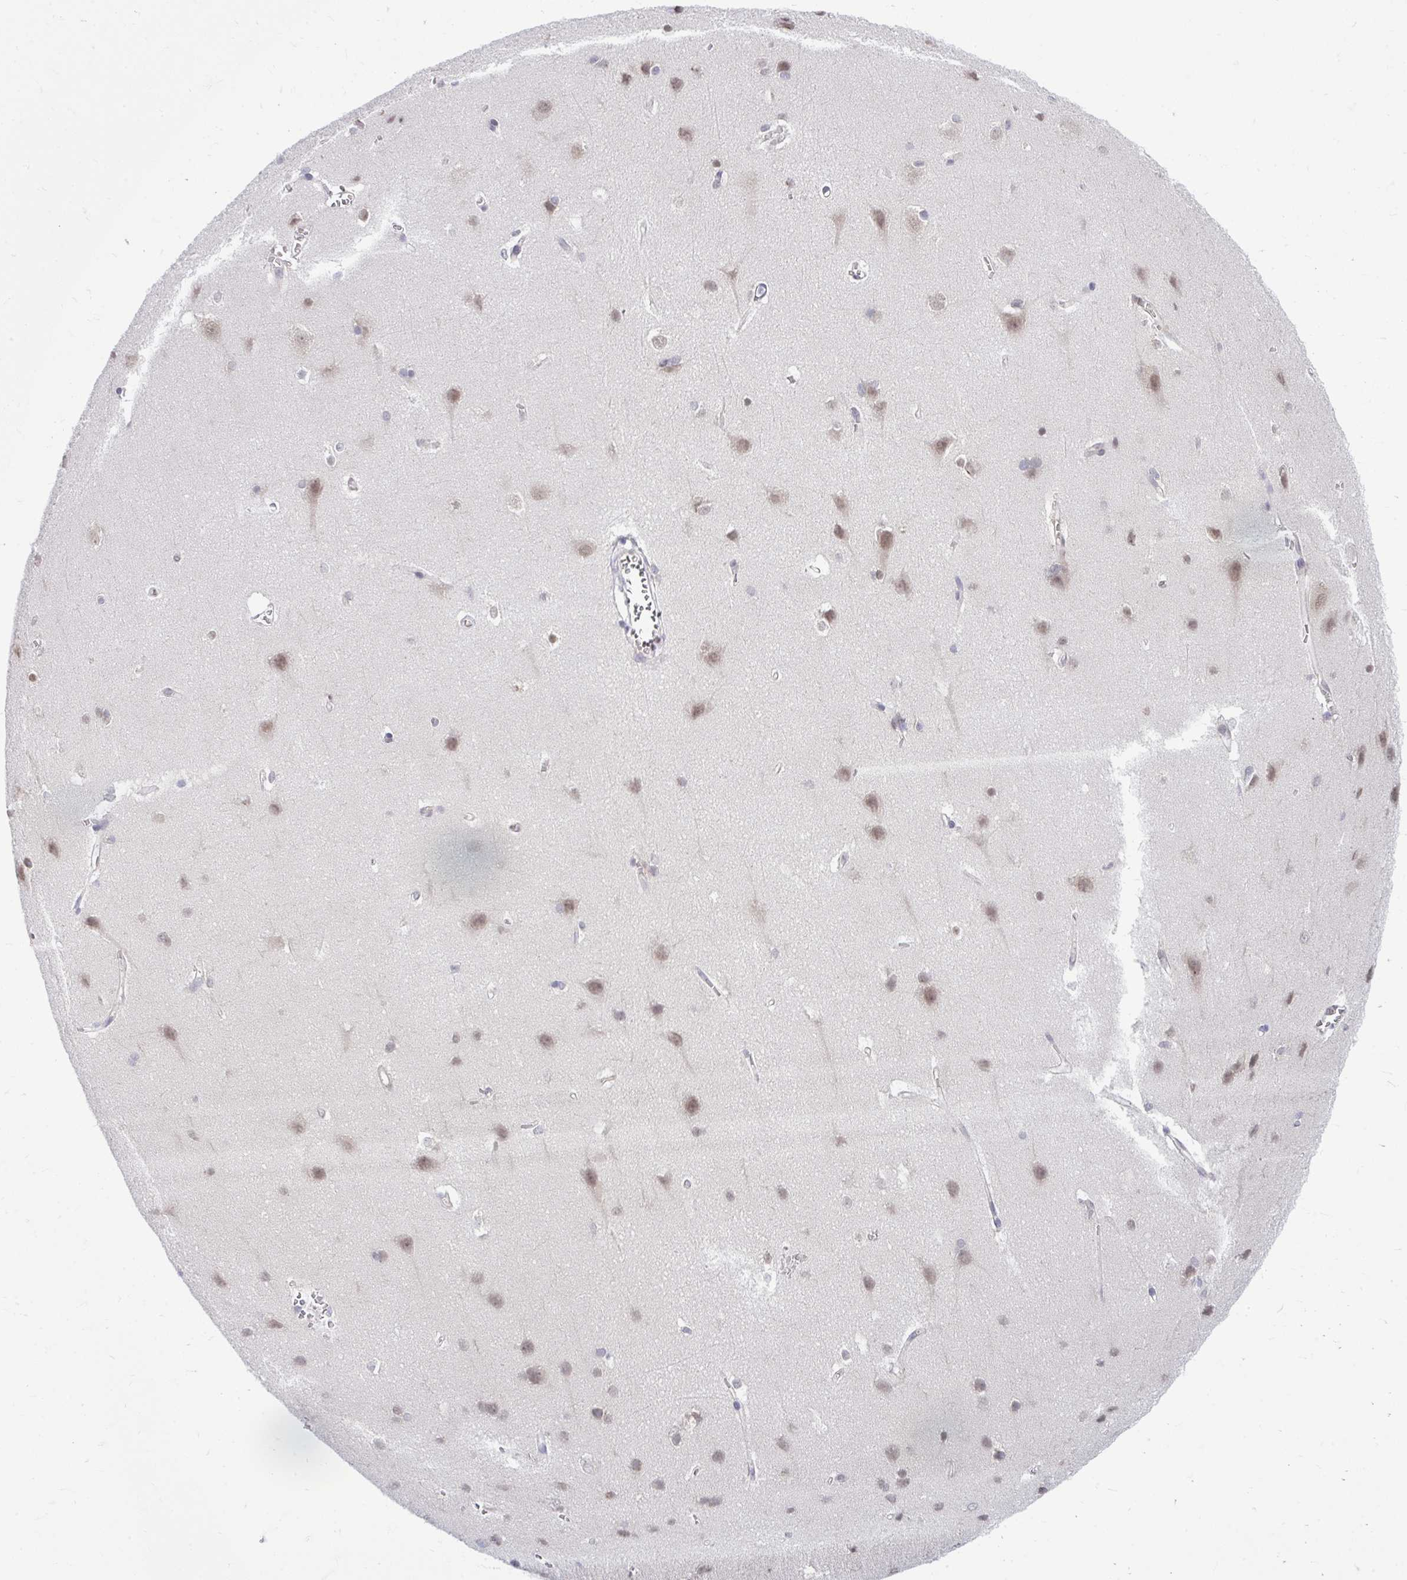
{"staining": {"intensity": "negative", "quantity": "none", "location": "none"}, "tissue": "cerebral cortex", "cell_type": "Endothelial cells", "image_type": "normal", "snomed": [{"axis": "morphology", "description": "Normal tissue, NOS"}, {"axis": "topography", "description": "Cerebral cortex"}], "caption": "IHC photomicrograph of normal cerebral cortex: human cerebral cortex stained with DAB (3,3'-diaminobenzidine) shows no significant protein expression in endothelial cells.", "gene": "SELENON", "patient": {"sex": "male", "age": 37}}